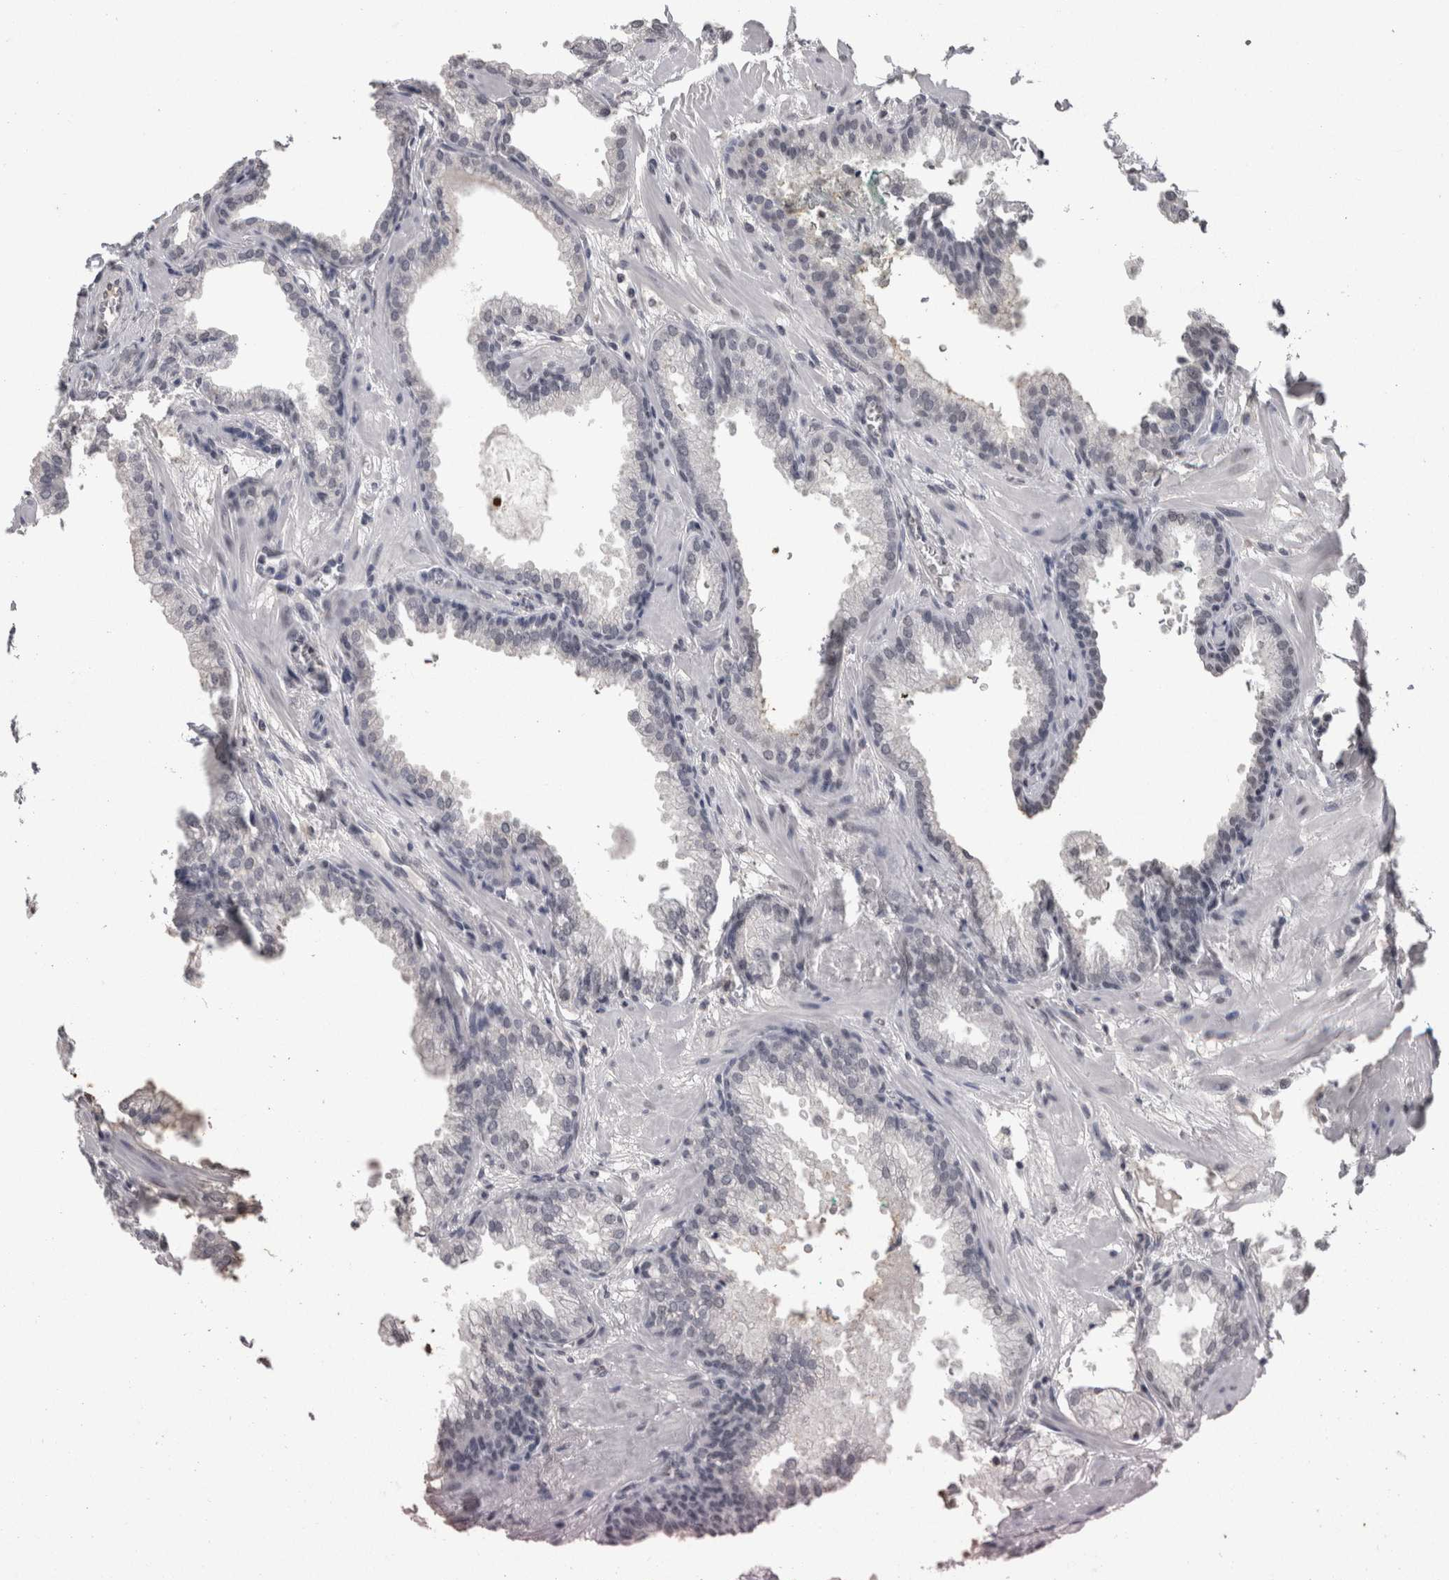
{"staining": {"intensity": "negative", "quantity": "none", "location": "none"}, "tissue": "prostate cancer", "cell_type": "Tumor cells", "image_type": "cancer", "snomed": [{"axis": "morphology", "description": "Adenocarcinoma, Low grade"}, {"axis": "topography", "description": "Prostate"}], "caption": "There is no significant expression in tumor cells of adenocarcinoma (low-grade) (prostate).", "gene": "DDX17", "patient": {"sex": "male", "age": 59}}